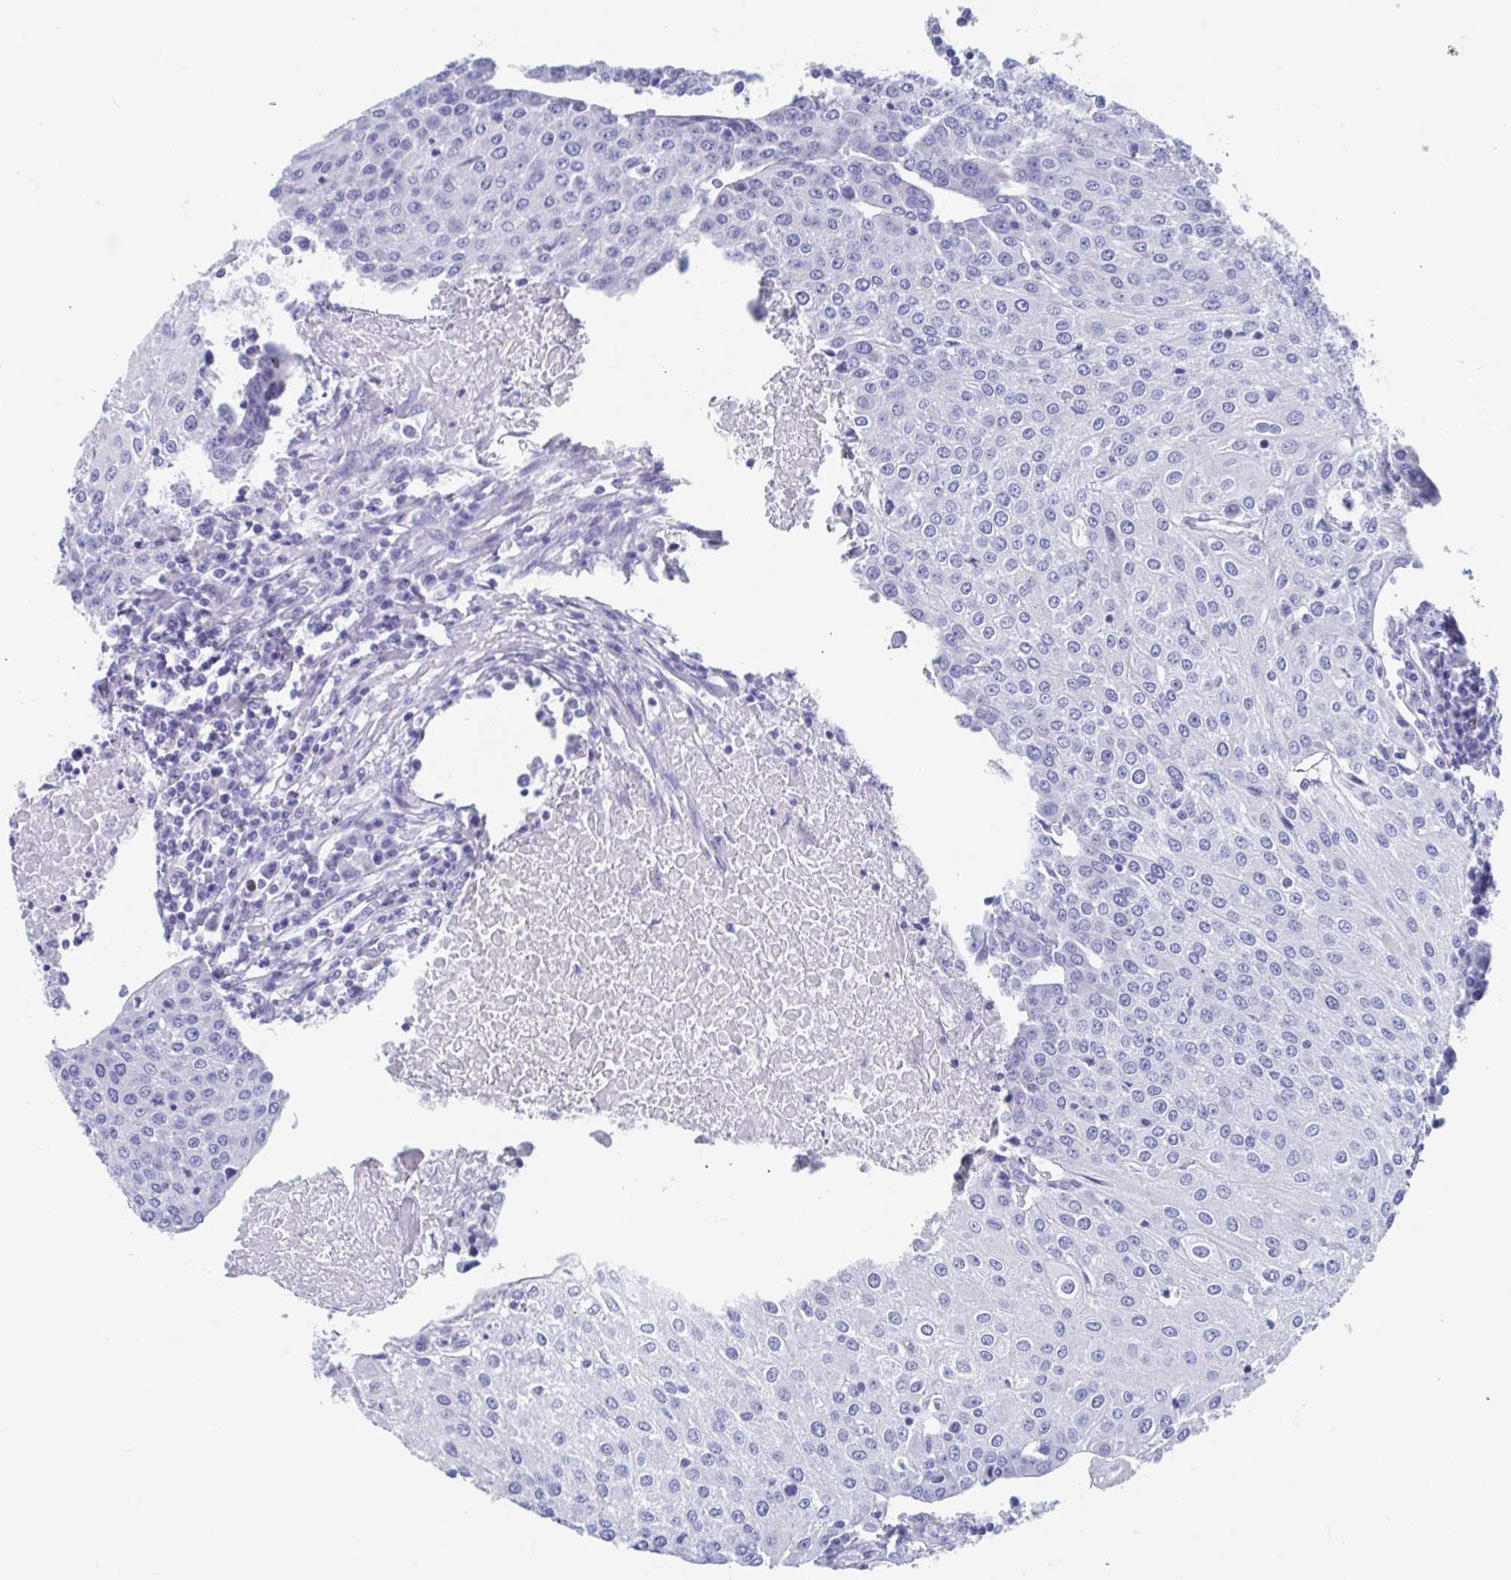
{"staining": {"intensity": "negative", "quantity": "none", "location": "none"}, "tissue": "urothelial cancer", "cell_type": "Tumor cells", "image_type": "cancer", "snomed": [{"axis": "morphology", "description": "Urothelial carcinoma, High grade"}, {"axis": "topography", "description": "Urinary bladder"}], "caption": "IHC of urothelial cancer demonstrates no staining in tumor cells.", "gene": "SHCBP1L", "patient": {"sex": "female", "age": 85}}